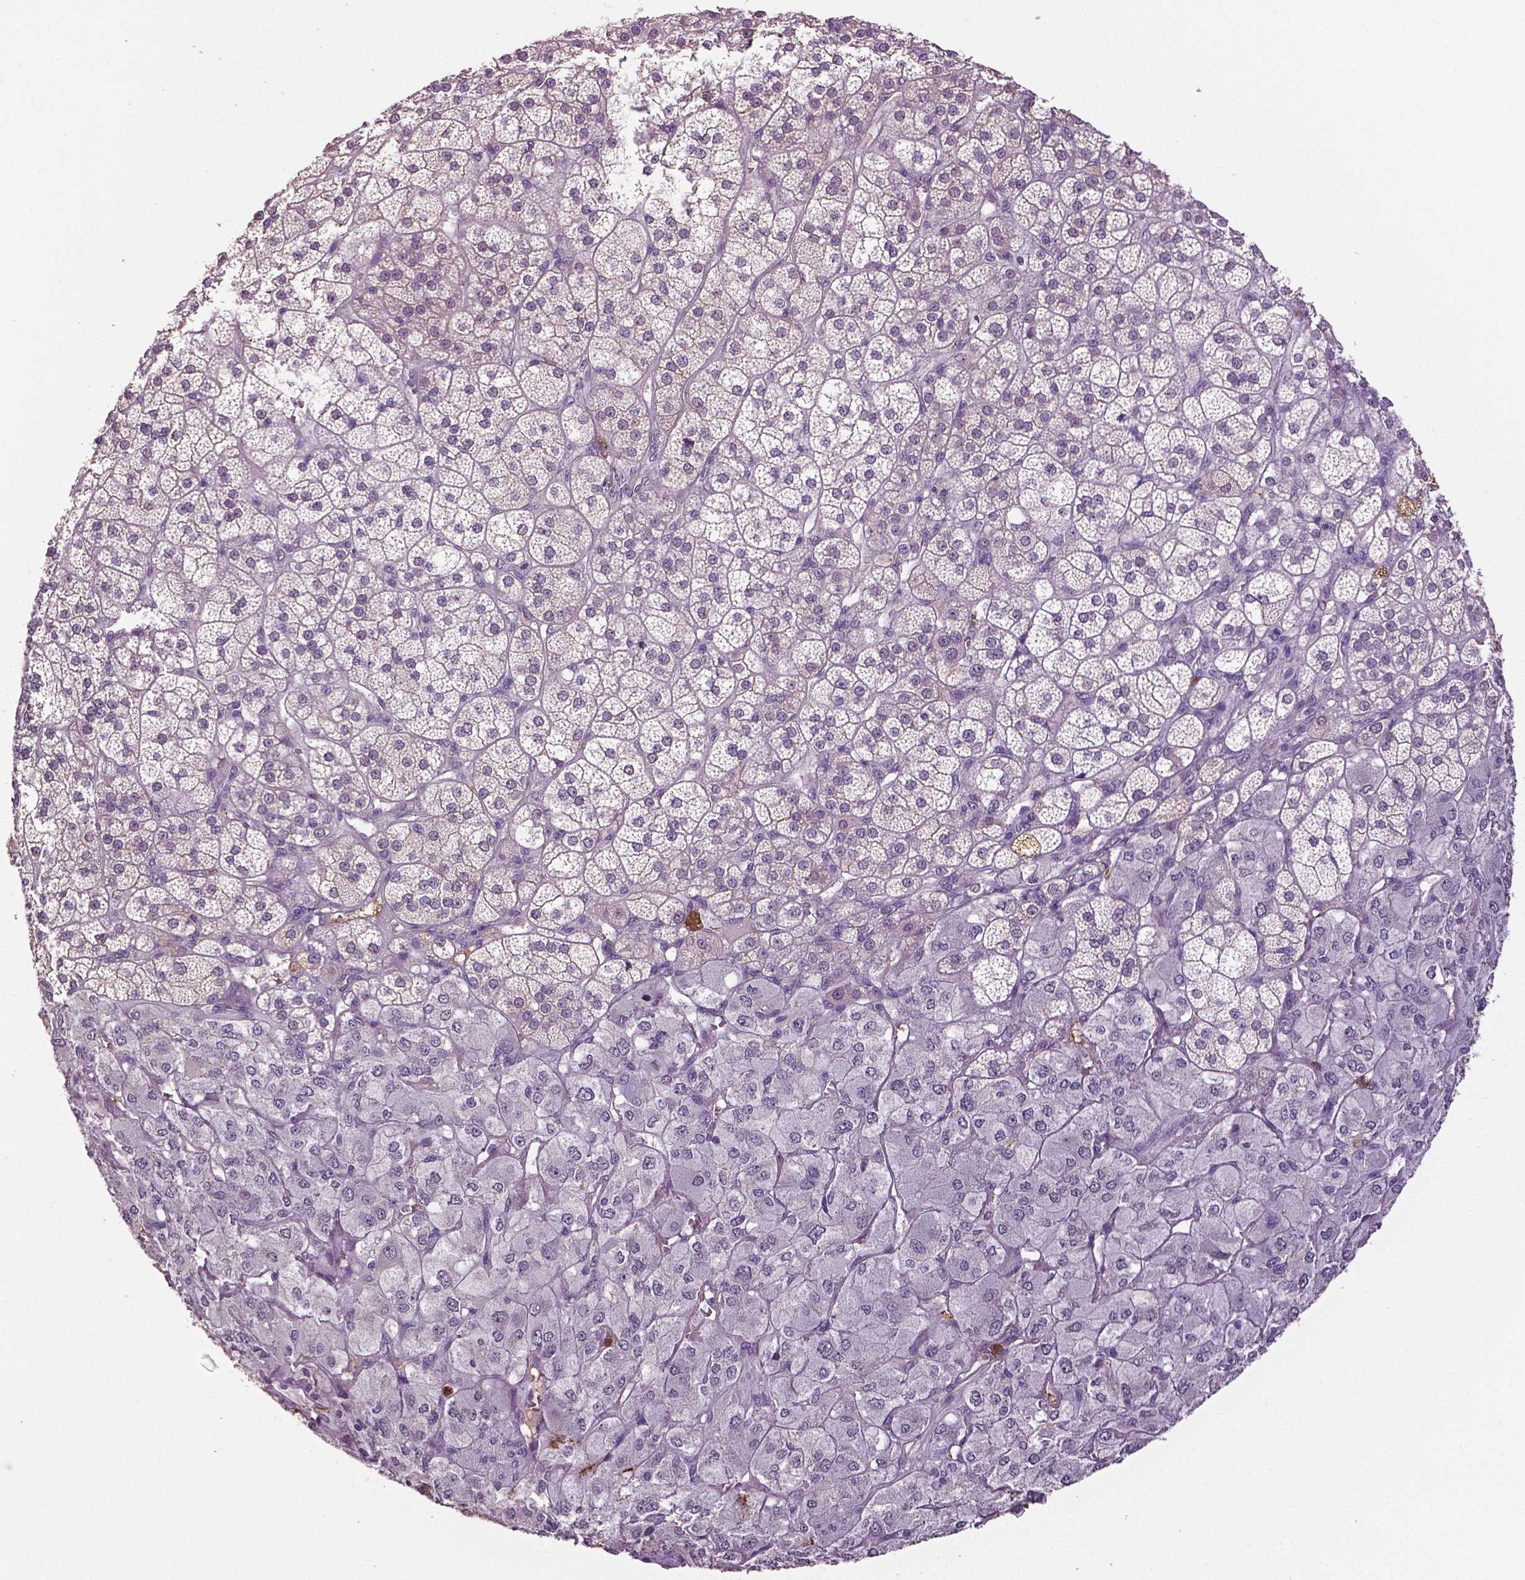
{"staining": {"intensity": "weak", "quantity": "25%-75%", "location": "cytoplasmic/membranous"}, "tissue": "adrenal gland", "cell_type": "Glandular cells", "image_type": "normal", "snomed": [{"axis": "morphology", "description": "Normal tissue, NOS"}, {"axis": "topography", "description": "Adrenal gland"}], "caption": "Glandular cells exhibit low levels of weak cytoplasmic/membranous positivity in approximately 25%-75% of cells in unremarkable human adrenal gland.", "gene": "PTPN5", "patient": {"sex": "female", "age": 60}}